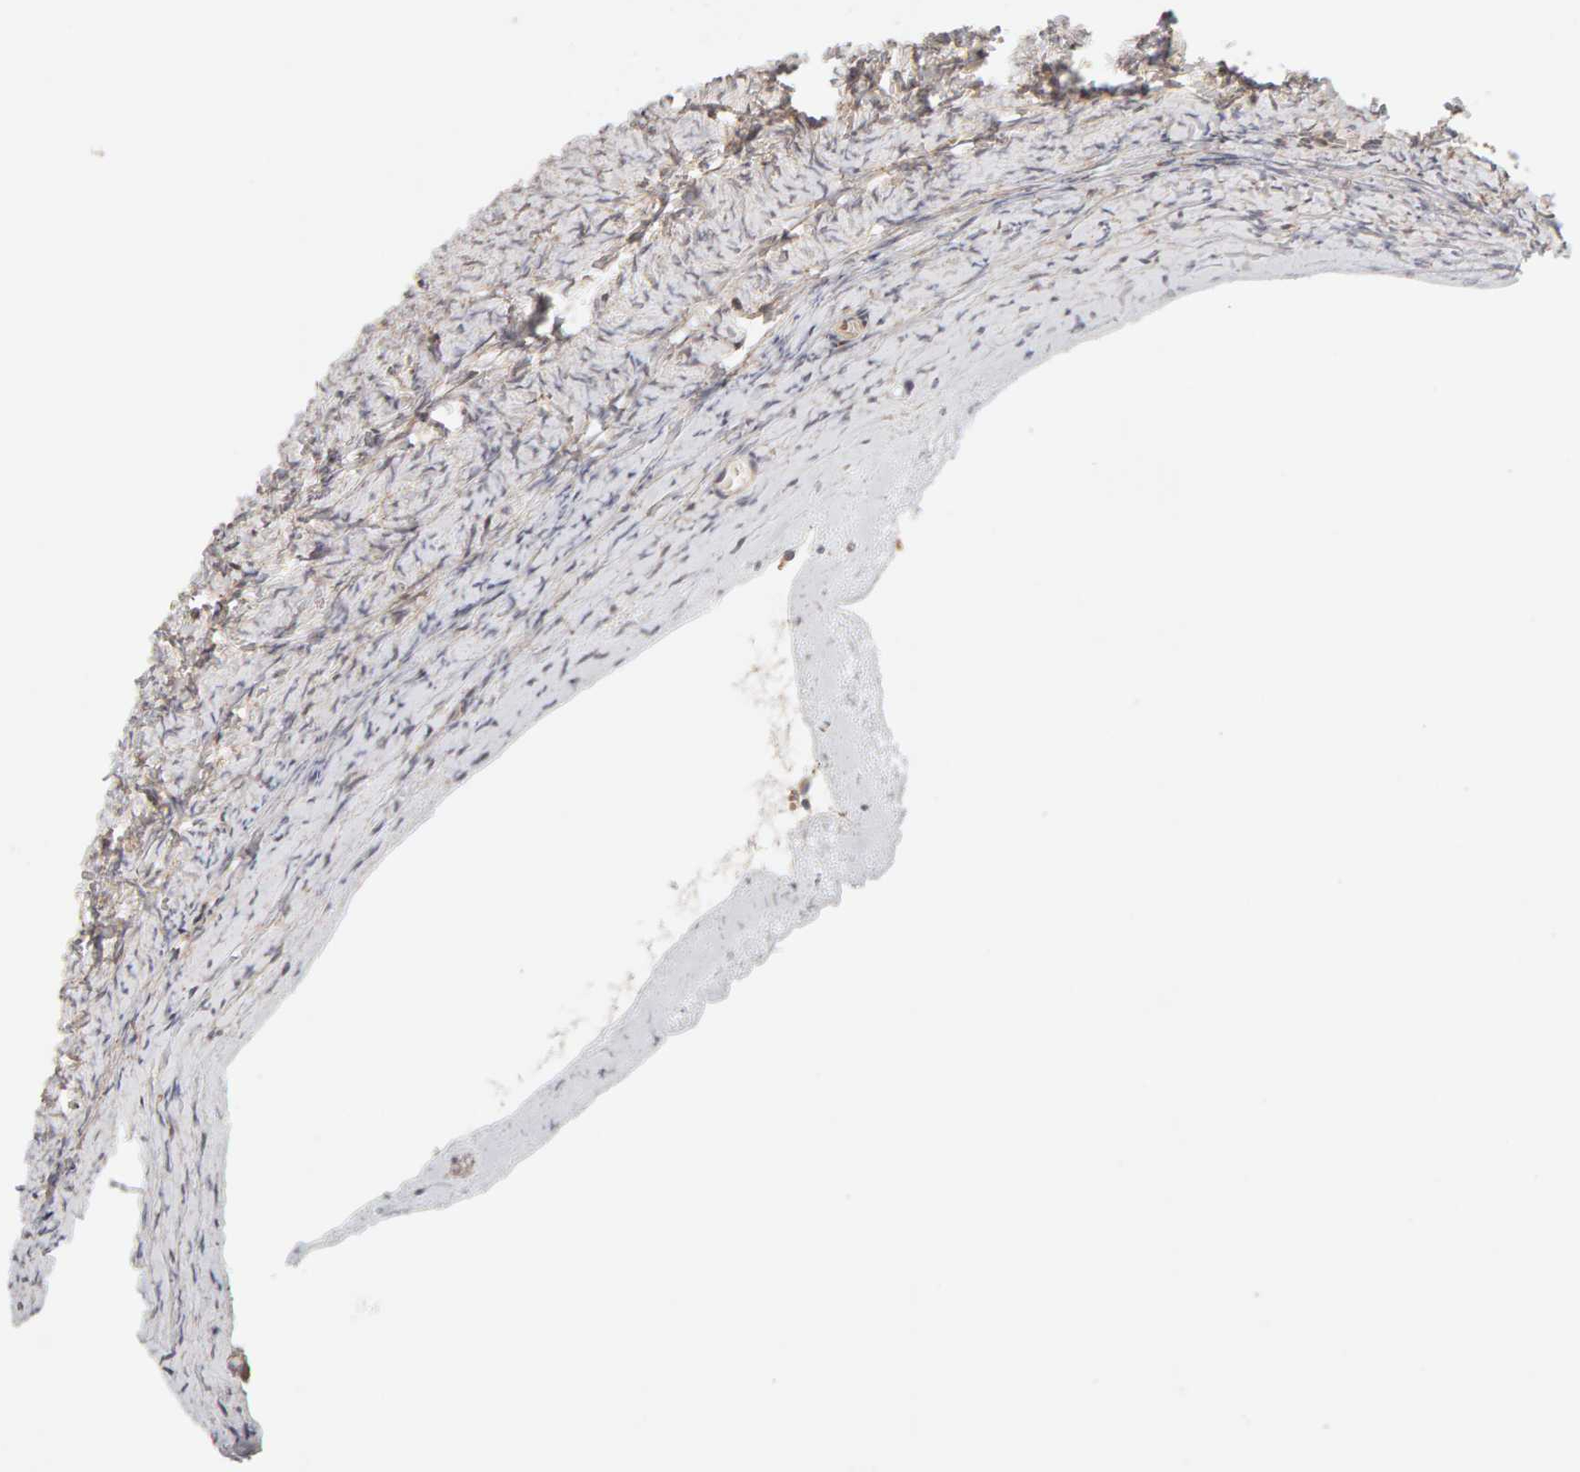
{"staining": {"intensity": "weak", "quantity": "<25%", "location": "cytoplasmic/membranous"}, "tissue": "ovary", "cell_type": "Ovarian stroma cells", "image_type": "normal", "snomed": [{"axis": "morphology", "description": "Normal tissue, NOS"}, {"axis": "topography", "description": "Ovary"}], "caption": "High magnification brightfield microscopy of normal ovary stained with DAB (3,3'-diaminobenzidine) (brown) and counterstained with hematoxylin (blue): ovarian stroma cells show no significant positivity. (Immunohistochemistry (ihc), brightfield microscopy, high magnification).", "gene": "DNAJC7", "patient": {"sex": "female", "age": 27}}